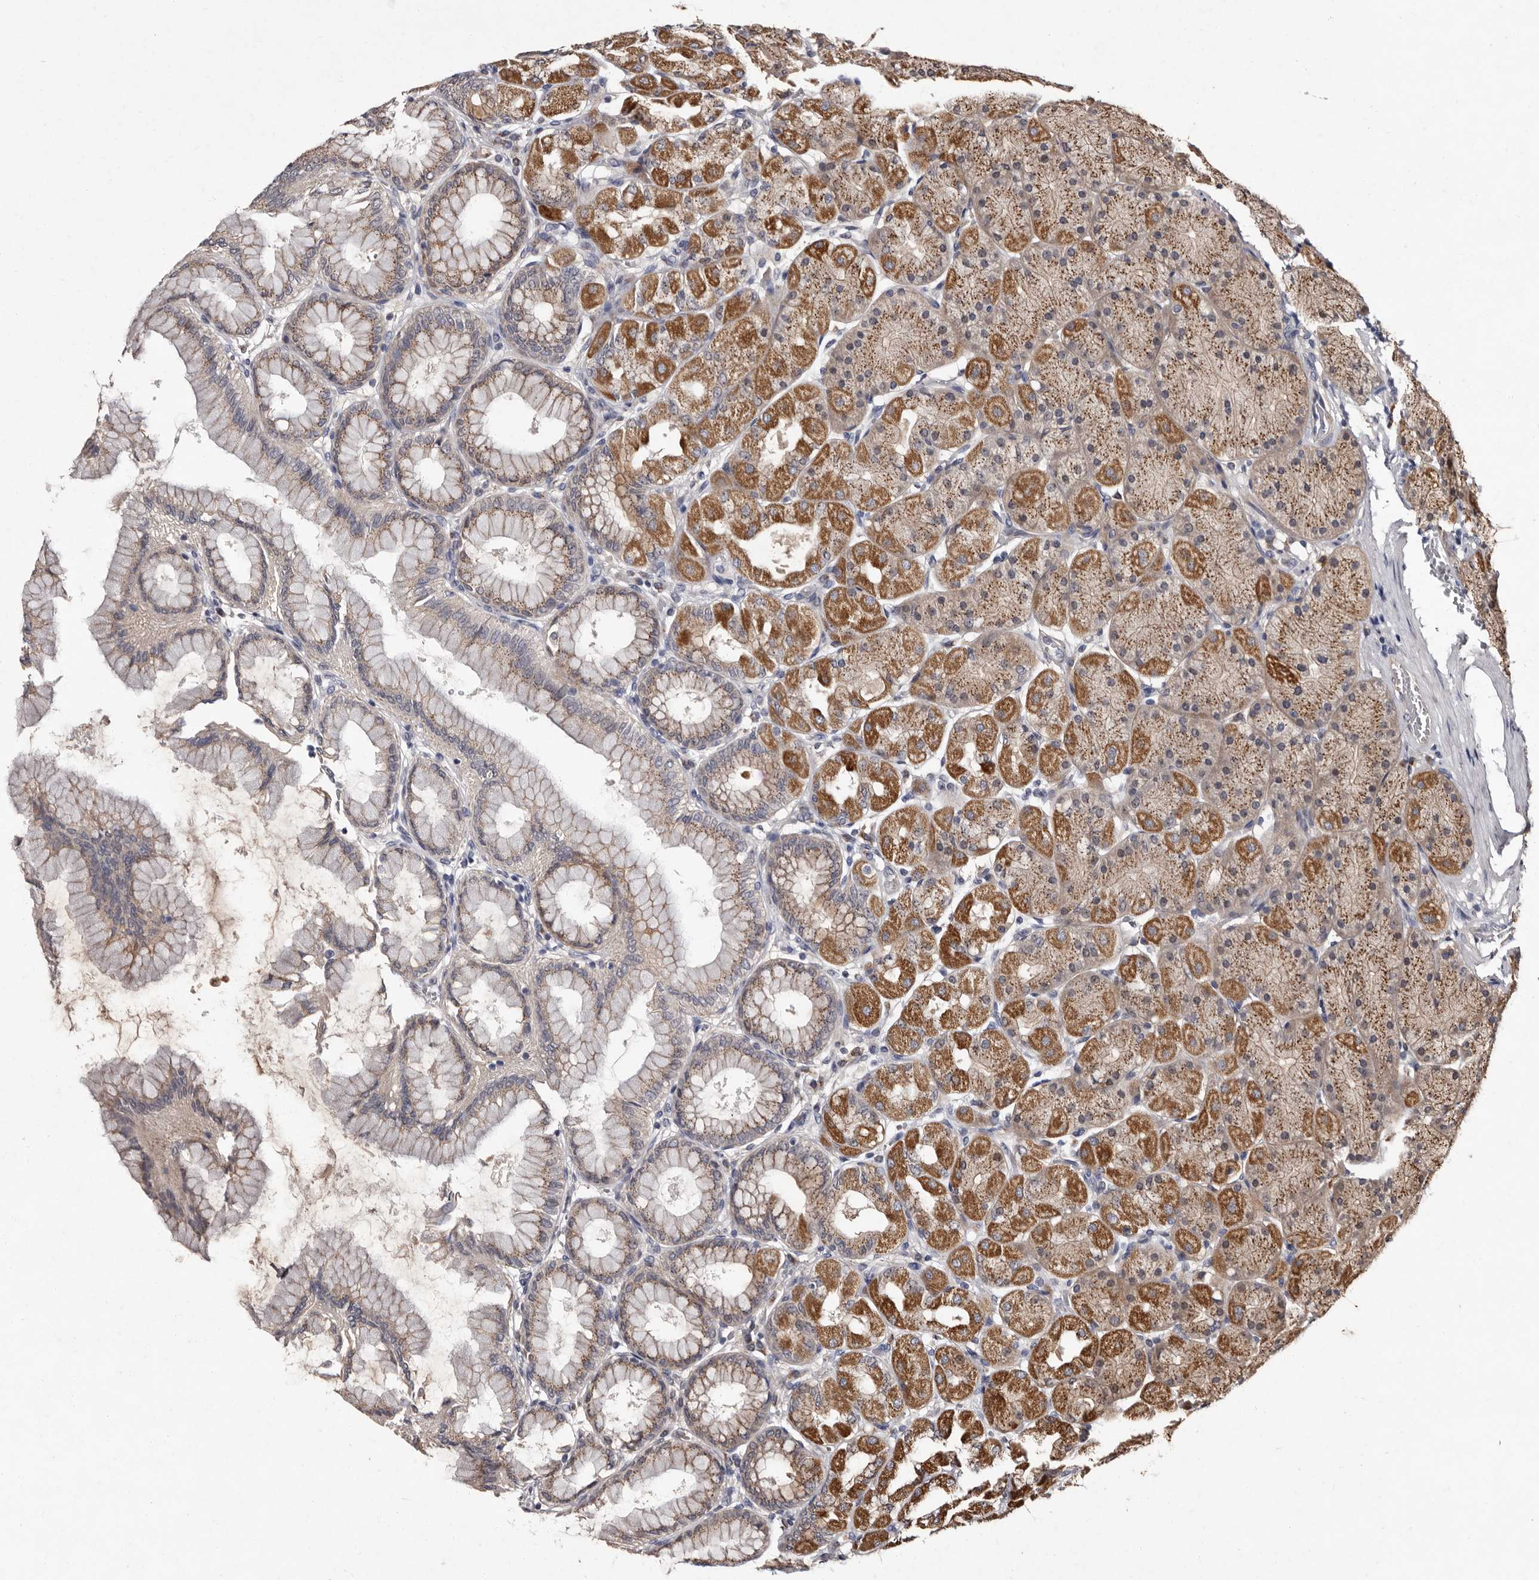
{"staining": {"intensity": "moderate", "quantity": ">75%", "location": "cytoplasmic/membranous"}, "tissue": "stomach", "cell_type": "Glandular cells", "image_type": "normal", "snomed": [{"axis": "morphology", "description": "Normal tissue, NOS"}, {"axis": "topography", "description": "Stomach, upper"}], "caption": "Brown immunohistochemical staining in normal stomach shows moderate cytoplasmic/membranous staining in approximately >75% of glandular cells. The protein is shown in brown color, while the nuclei are stained blue.", "gene": "DNPH1", "patient": {"sex": "female", "age": 56}}